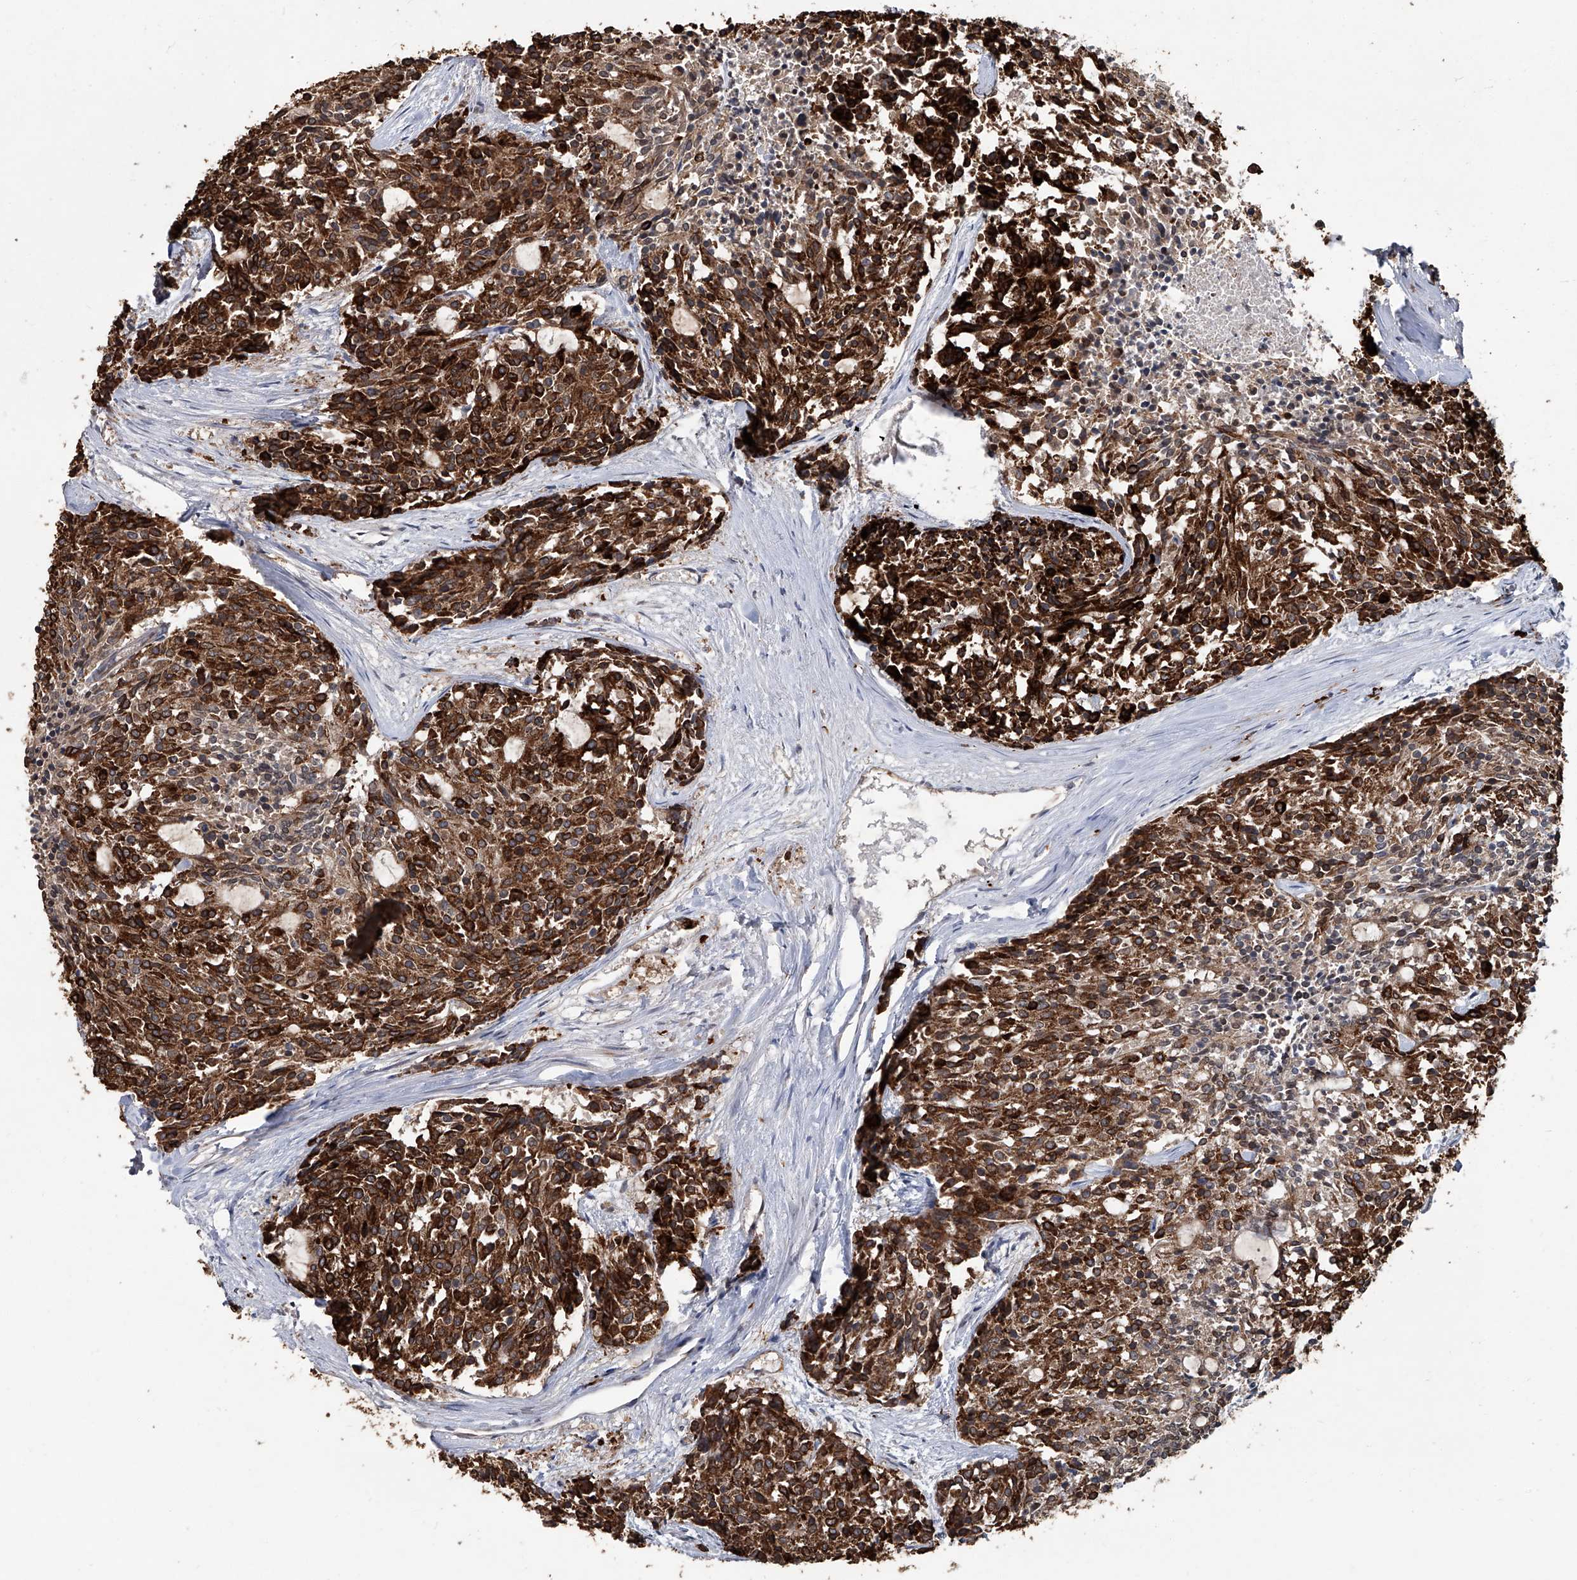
{"staining": {"intensity": "strong", "quantity": ">75%", "location": "cytoplasmic/membranous"}, "tissue": "carcinoid", "cell_type": "Tumor cells", "image_type": "cancer", "snomed": [{"axis": "morphology", "description": "Carcinoid, malignant, NOS"}, {"axis": "topography", "description": "Pancreas"}], "caption": "Carcinoid stained for a protein (brown) demonstrates strong cytoplasmic/membranous positive positivity in about >75% of tumor cells.", "gene": "GPR132", "patient": {"sex": "female", "age": 54}}